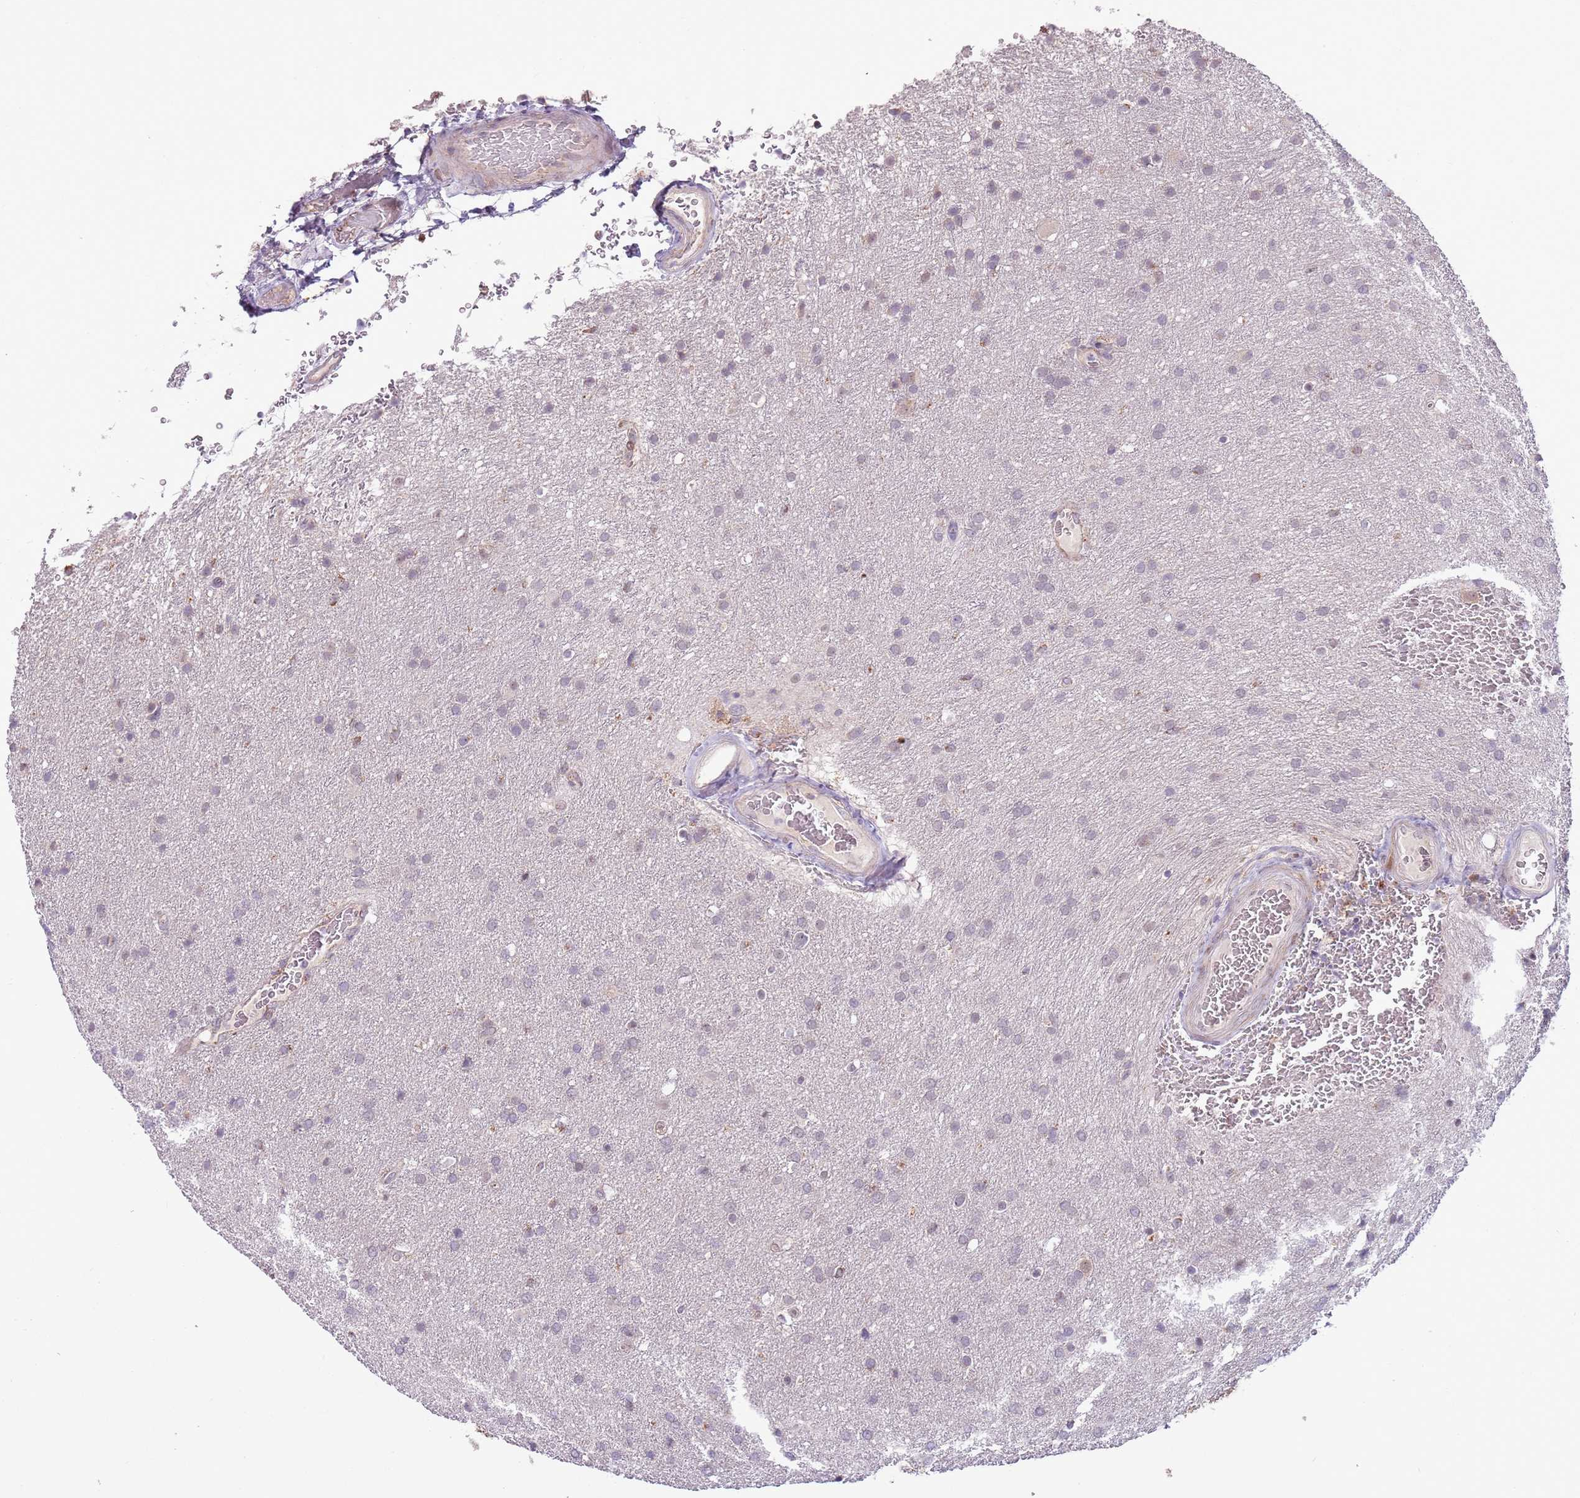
{"staining": {"intensity": "negative", "quantity": "none", "location": "none"}, "tissue": "glioma", "cell_type": "Tumor cells", "image_type": "cancer", "snomed": [{"axis": "morphology", "description": "Glioma, malignant, Low grade"}, {"axis": "topography", "description": "Brain"}], "caption": "The IHC histopathology image has no significant positivity in tumor cells of malignant glioma (low-grade) tissue.", "gene": "MLLT11", "patient": {"sex": "female", "age": 32}}